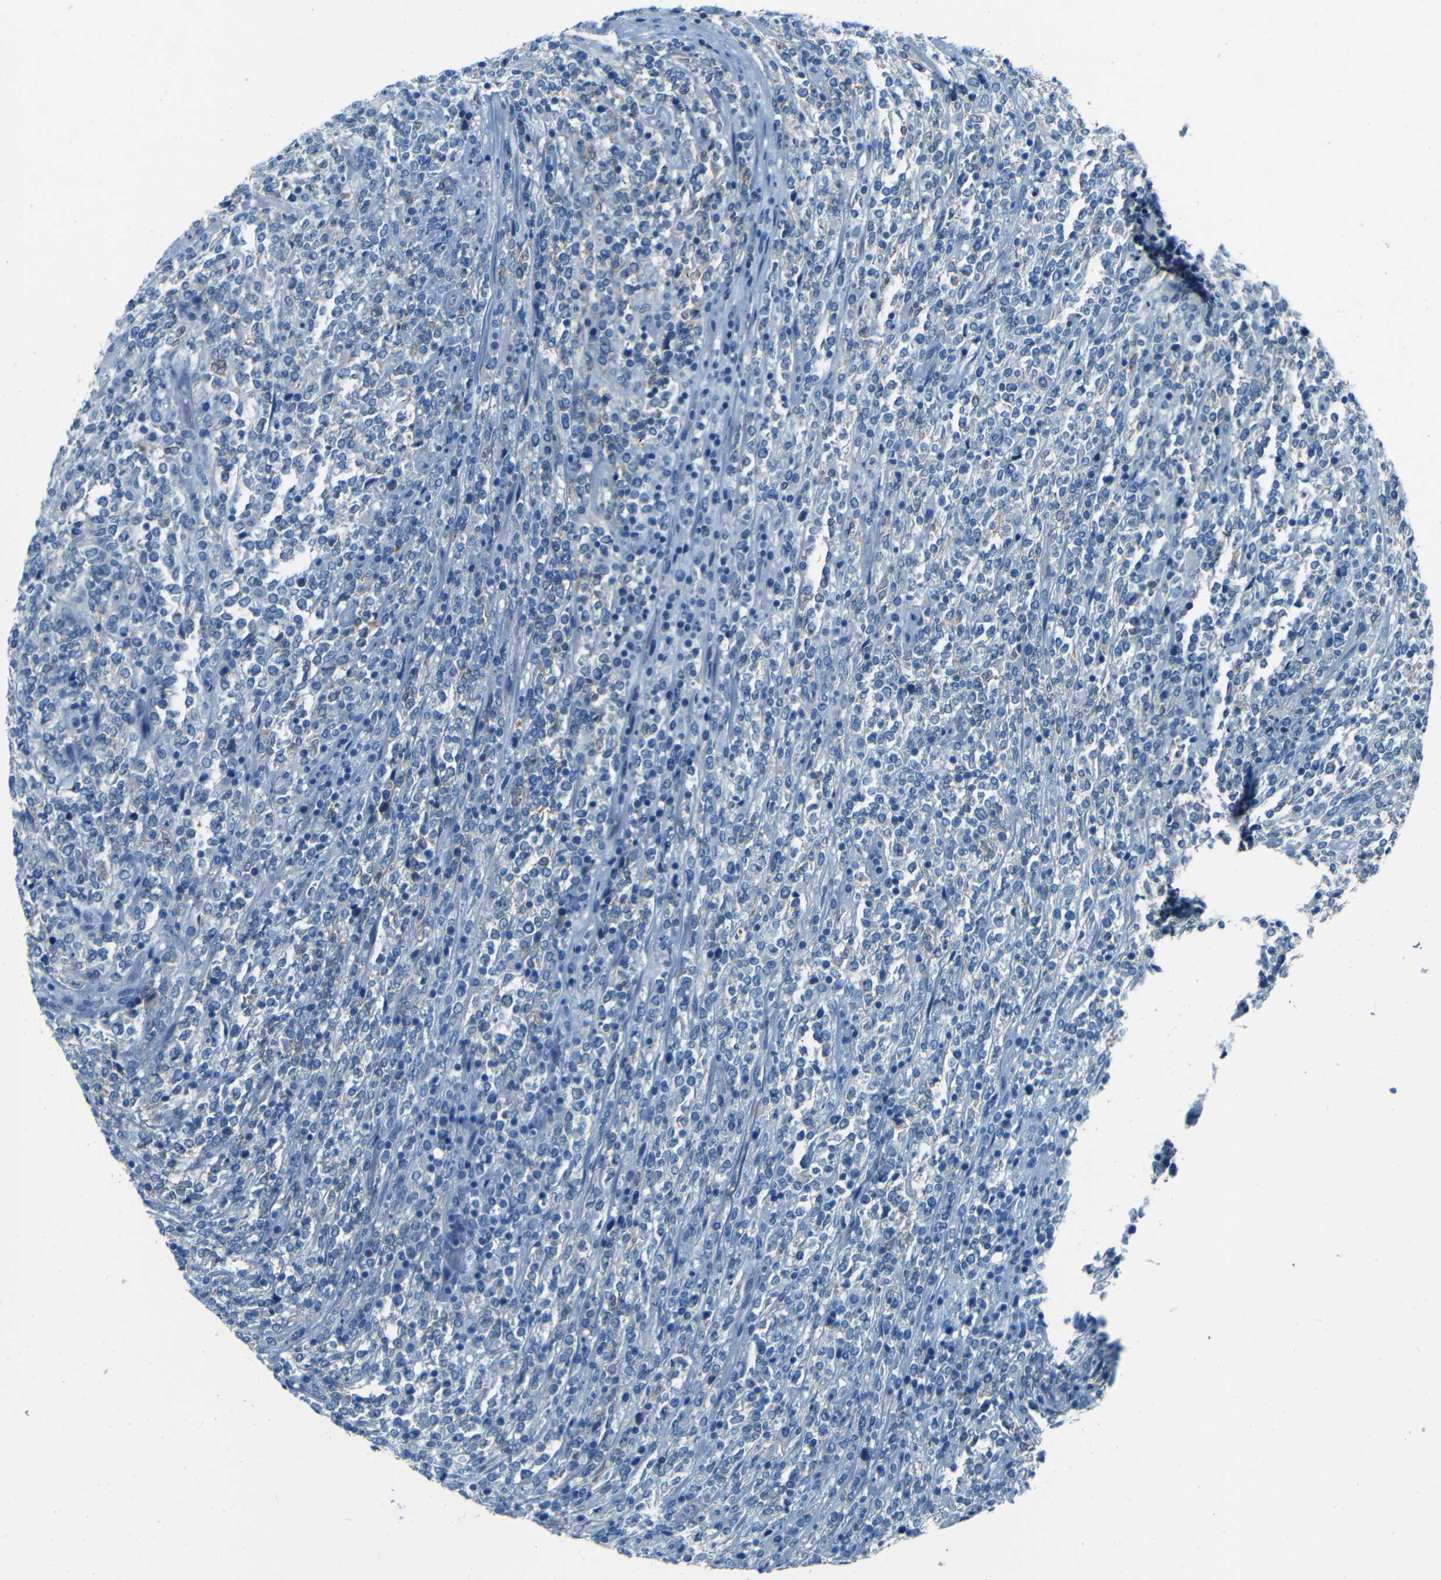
{"staining": {"intensity": "negative", "quantity": "none", "location": "none"}, "tissue": "lymphoma", "cell_type": "Tumor cells", "image_type": "cancer", "snomed": [{"axis": "morphology", "description": "Malignant lymphoma, non-Hodgkin's type, High grade"}, {"axis": "topography", "description": "Soft tissue"}], "caption": "The immunohistochemistry (IHC) photomicrograph has no significant positivity in tumor cells of lymphoma tissue.", "gene": "MAP2", "patient": {"sex": "male", "age": 18}}